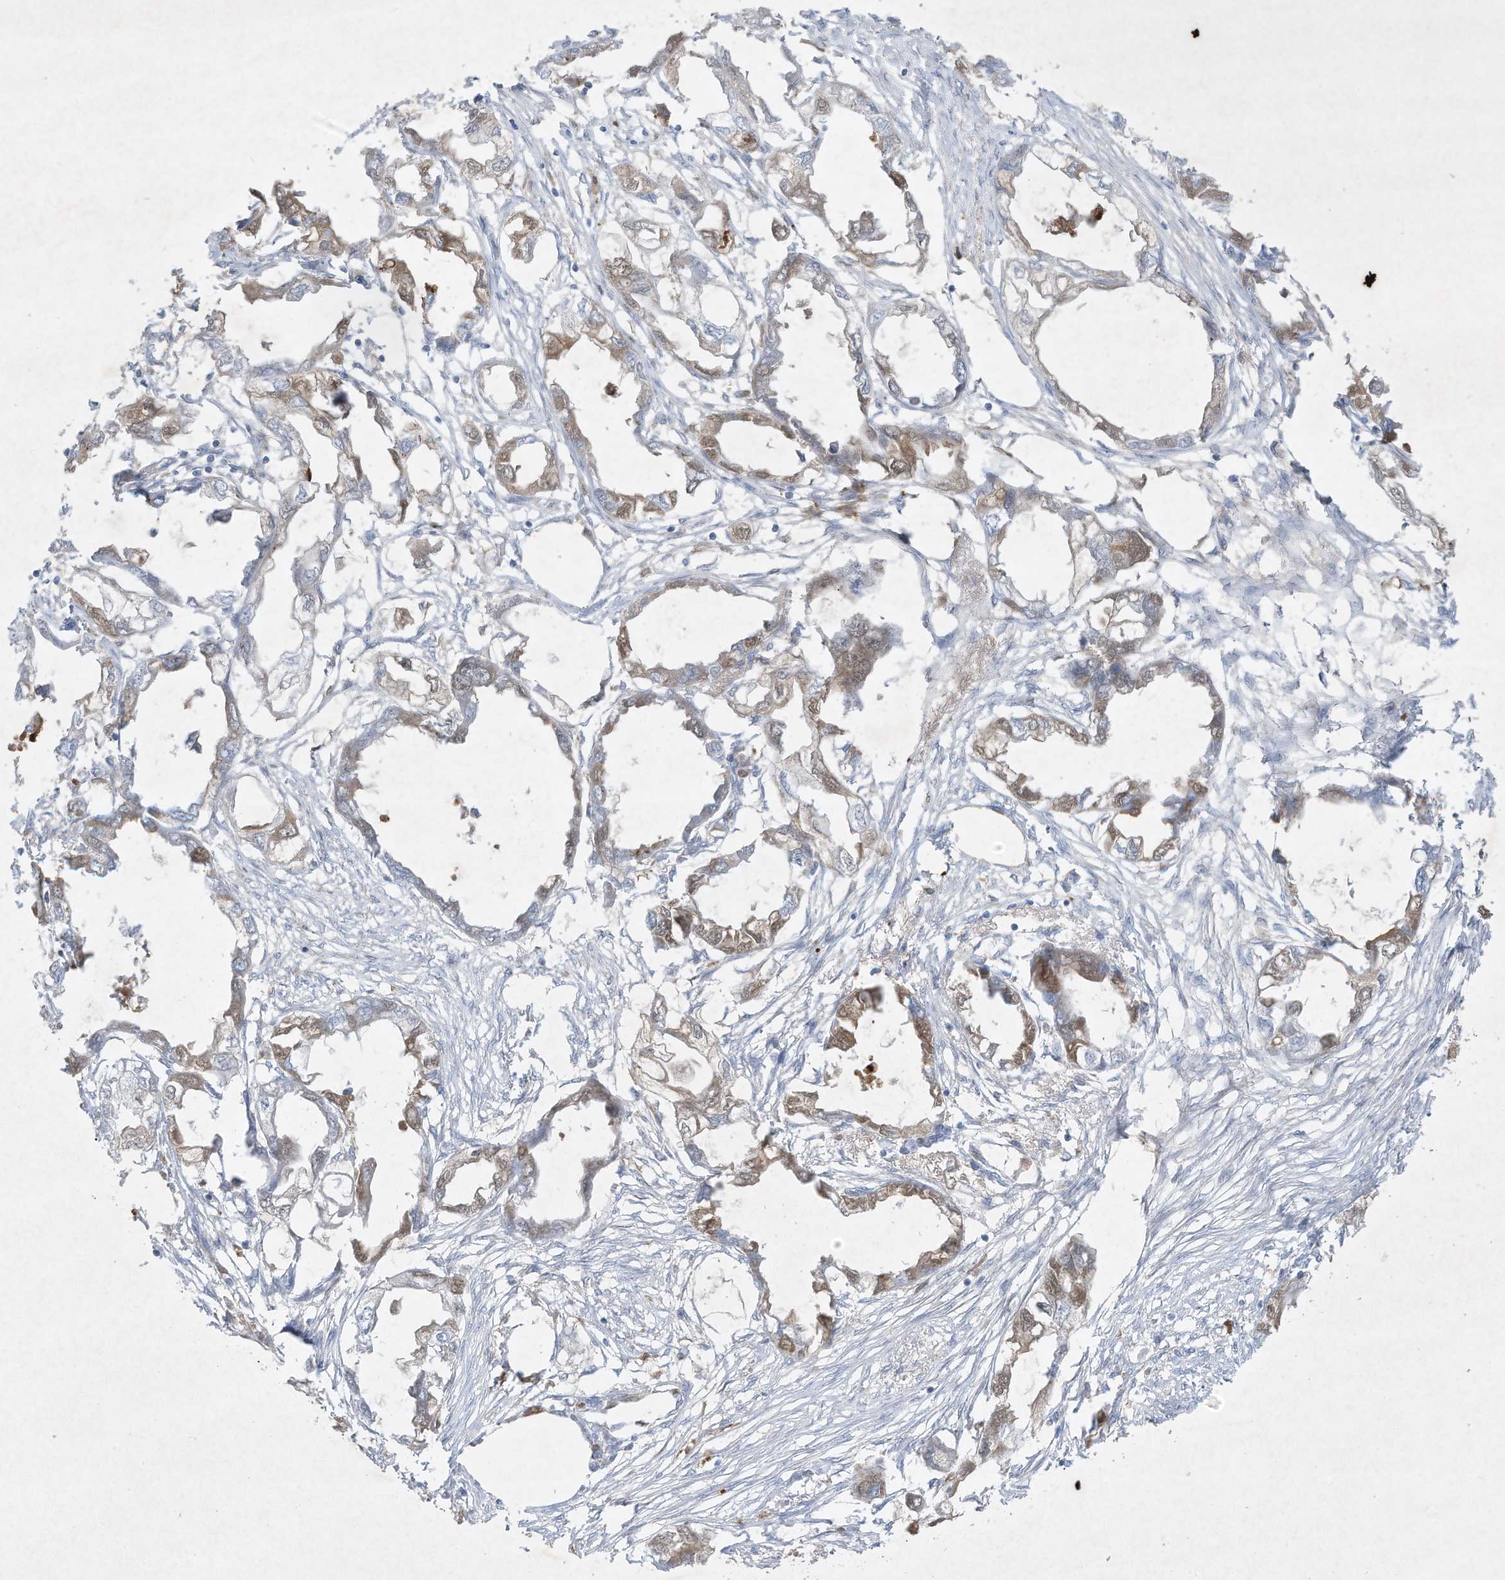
{"staining": {"intensity": "weak", "quantity": ">75%", "location": "cytoplasmic/membranous"}, "tissue": "endometrial cancer", "cell_type": "Tumor cells", "image_type": "cancer", "snomed": [{"axis": "morphology", "description": "Adenocarcinoma, NOS"}, {"axis": "morphology", "description": "Adenocarcinoma, metastatic, NOS"}, {"axis": "topography", "description": "Adipose tissue"}, {"axis": "topography", "description": "Endometrium"}], "caption": "IHC of human endometrial cancer (adenocarcinoma) exhibits low levels of weak cytoplasmic/membranous staining in about >75% of tumor cells.", "gene": "FETUB", "patient": {"sex": "female", "age": 67}}